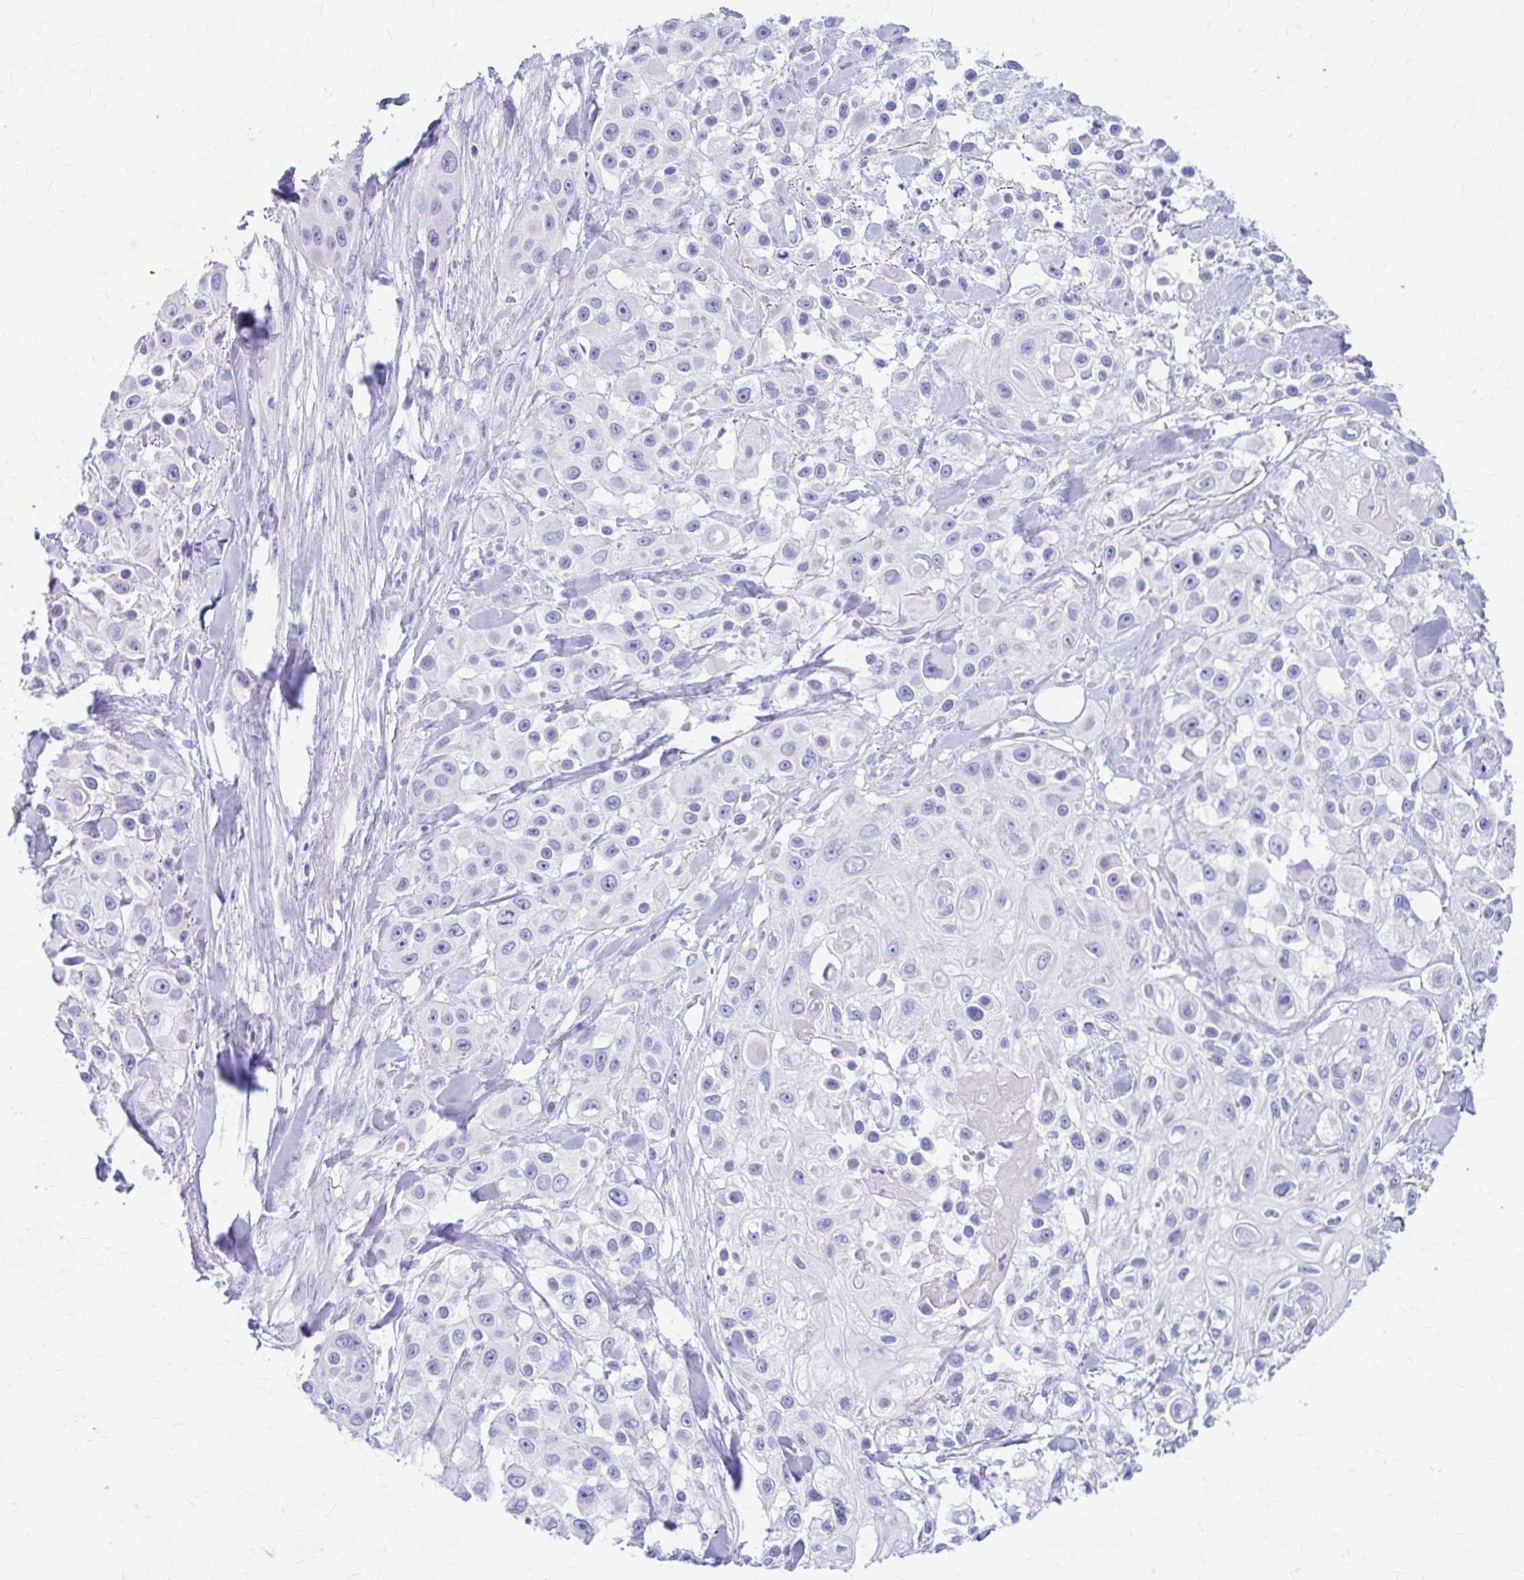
{"staining": {"intensity": "negative", "quantity": "none", "location": "none"}, "tissue": "skin cancer", "cell_type": "Tumor cells", "image_type": "cancer", "snomed": [{"axis": "morphology", "description": "Squamous cell carcinoma, NOS"}, {"axis": "topography", "description": "Skin"}], "caption": "Tumor cells show no significant positivity in skin cancer.", "gene": "NSG2", "patient": {"sex": "male", "age": 63}}